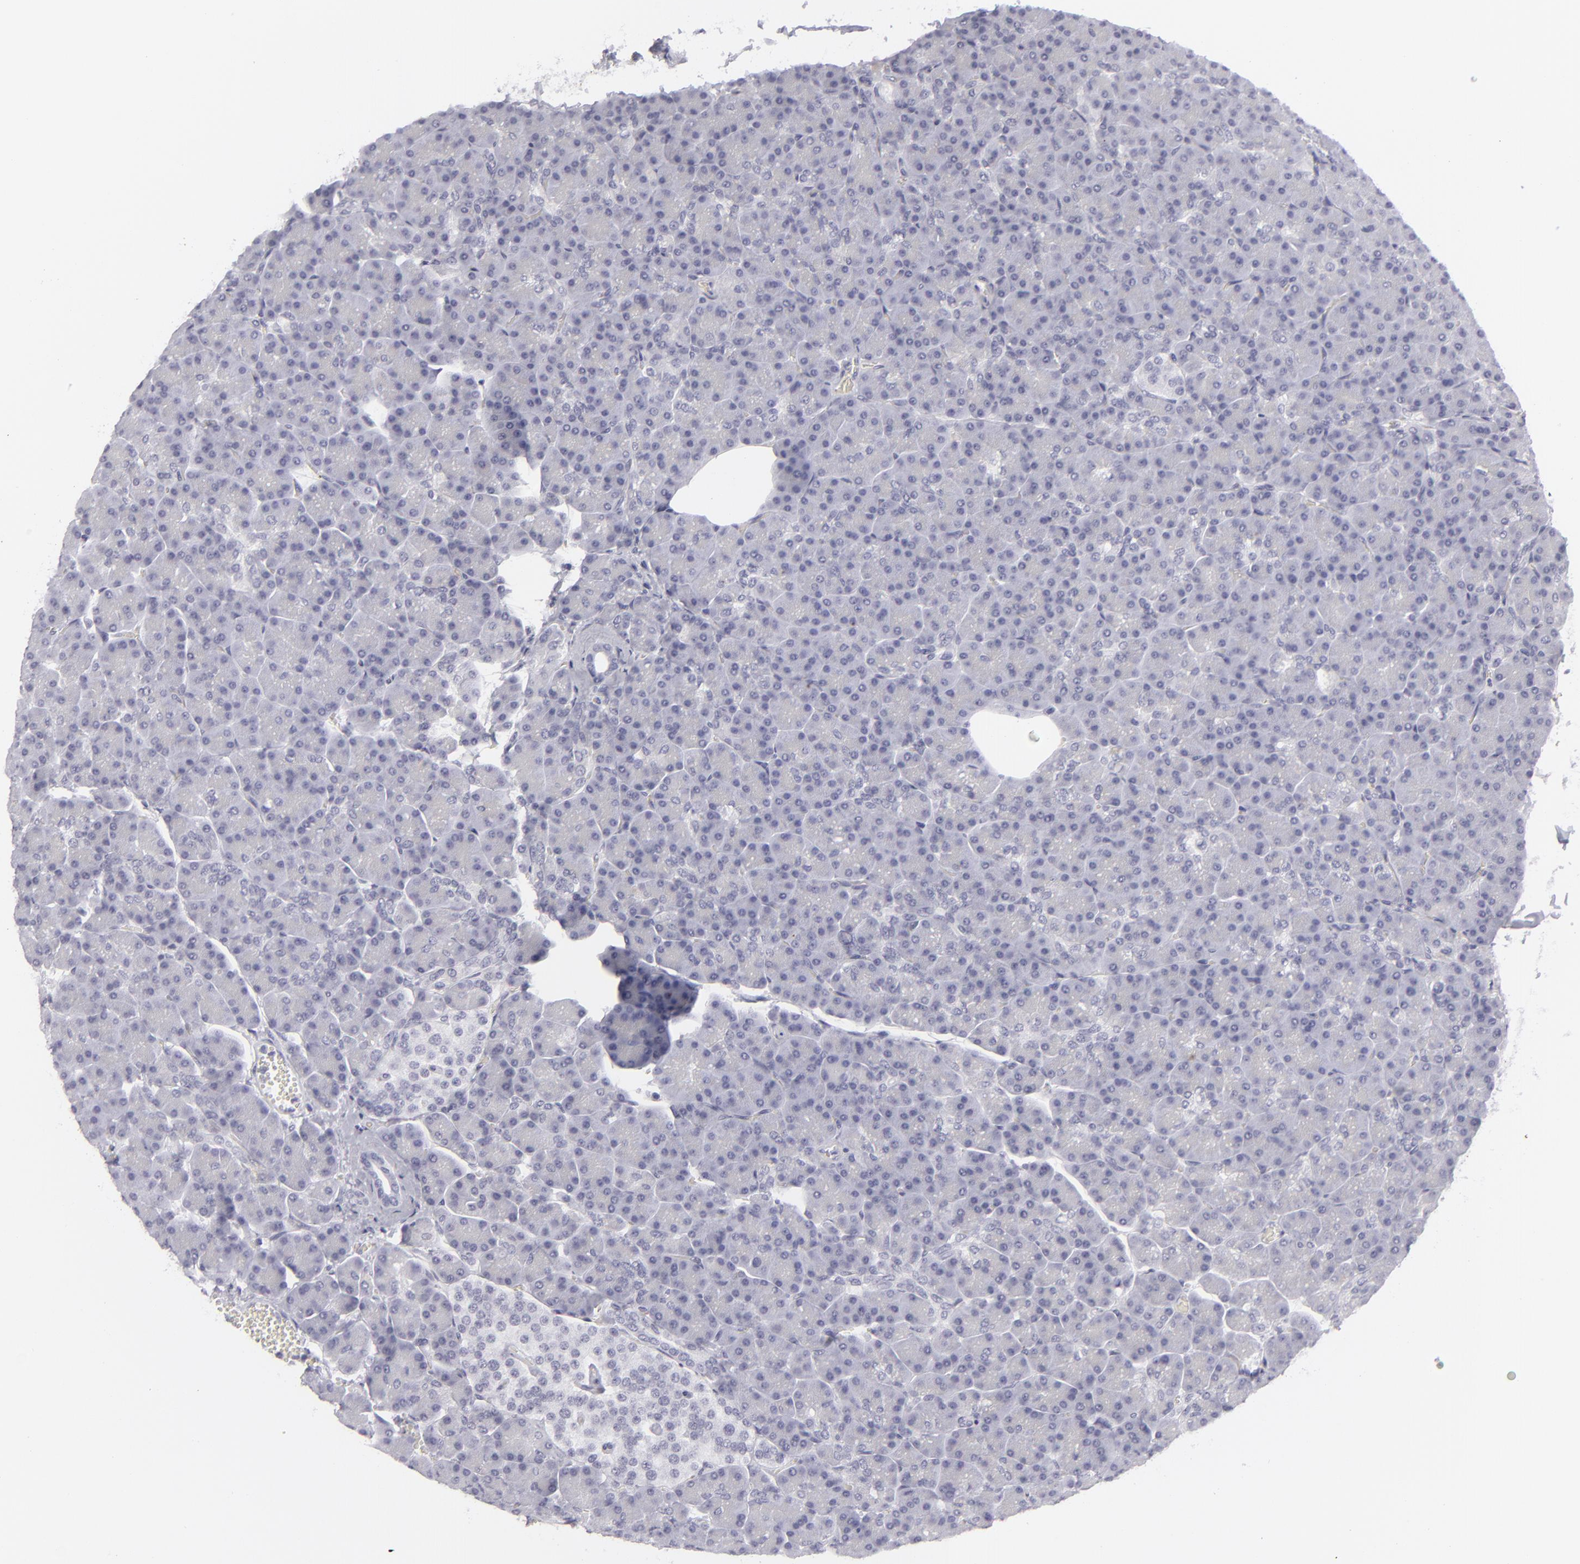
{"staining": {"intensity": "negative", "quantity": "none", "location": "none"}, "tissue": "pancreas", "cell_type": "Exocrine glandular cells", "image_type": "normal", "snomed": [{"axis": "morphology", "description": "Normal tissue, NOS"}, {"axis": "topography", "description": "Pancreas"}], "caption": "Photomicrograph shows no protein staining in exocrine glandular cells of normal pancreas. (Stains: DAB (3,3'-diaminobenzidine) immunohistochemistry (IHC) with hematoxylin counter stain, Microscopy: brightfield microscopy at high magnification).", "gene": "KRT1", "patient": {"sex": "female", "age": 43}}